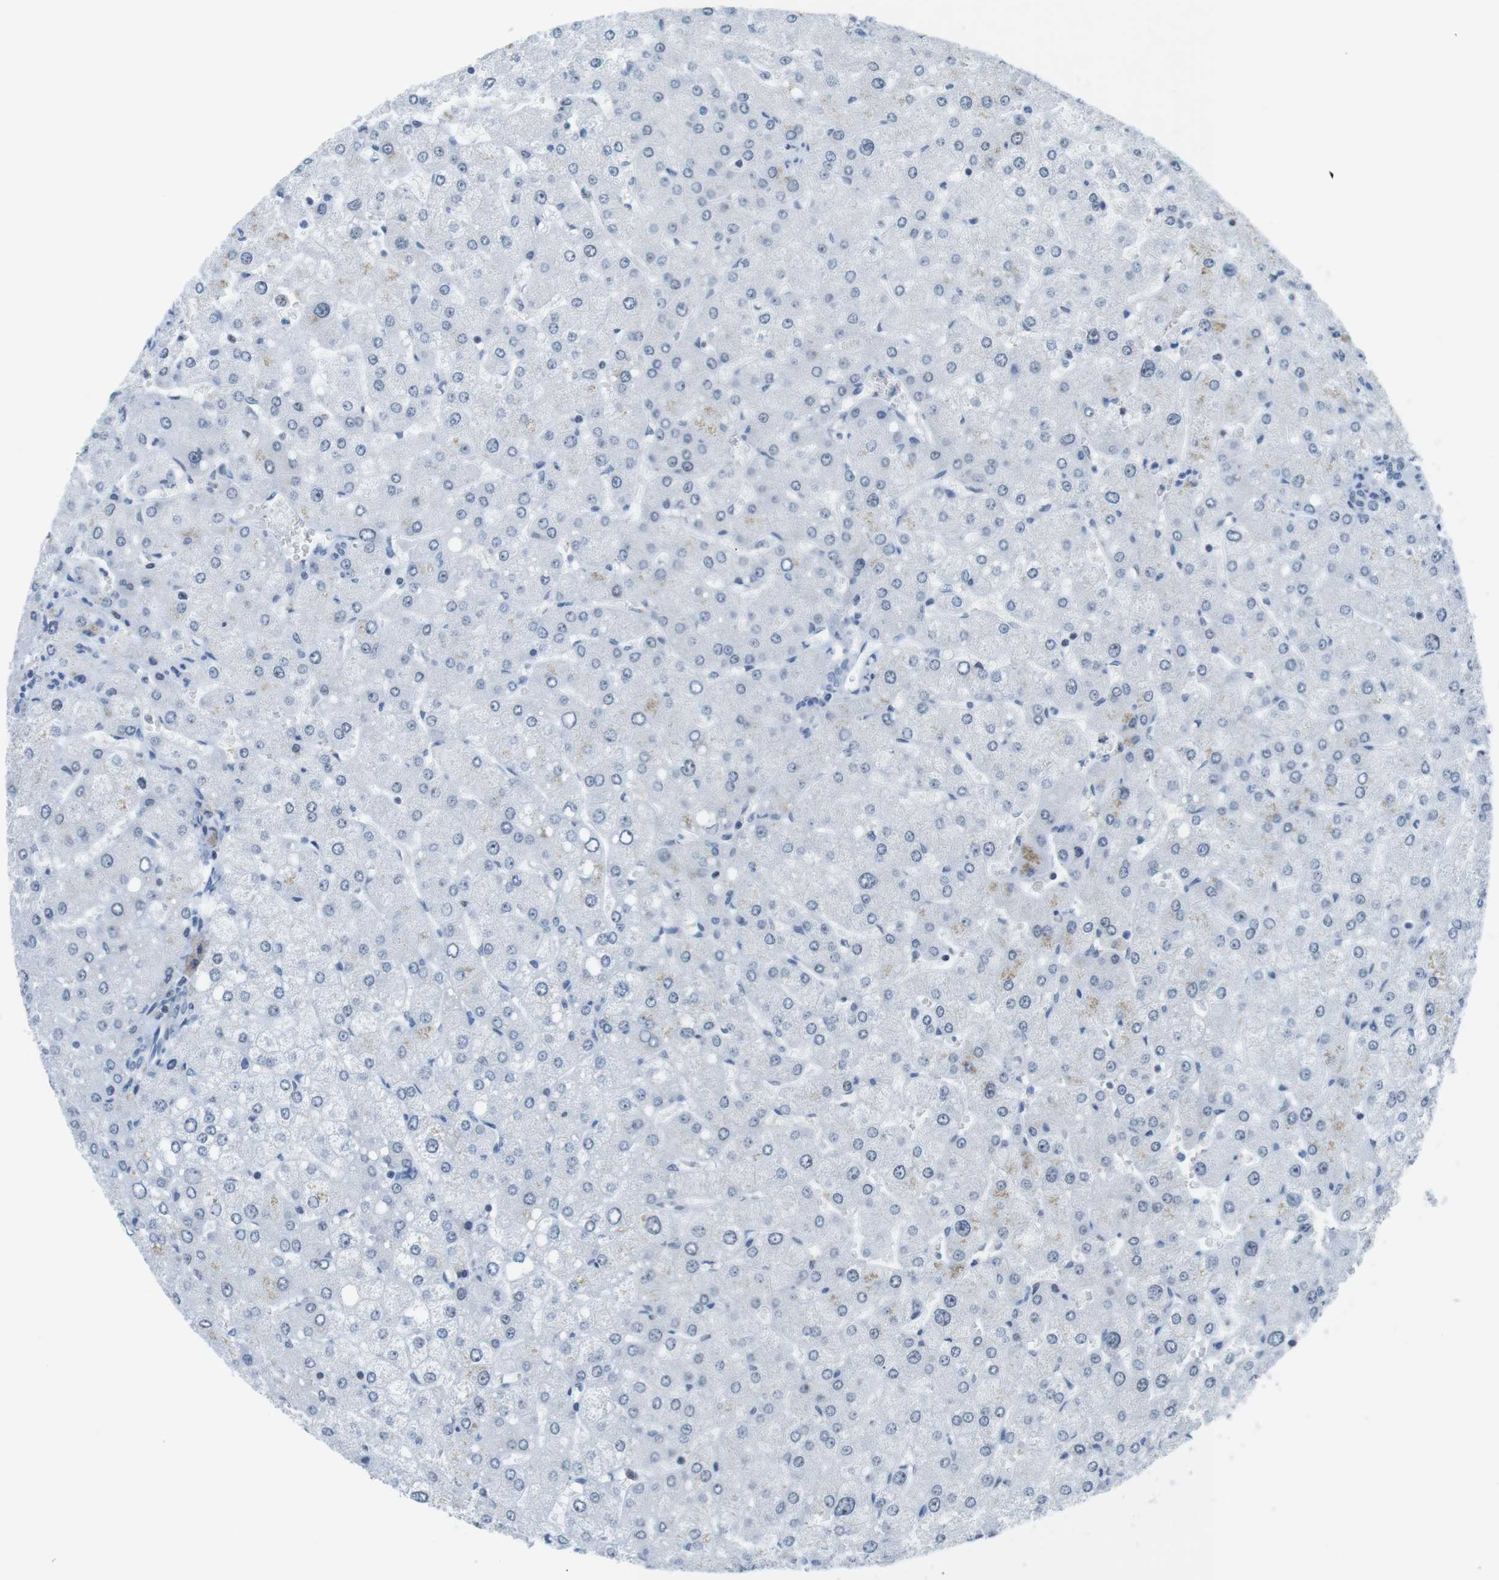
{"staining": {"intensity": "negative", "quantity": "none", "location": "none"}, "tissue": "liver", "cell_type": "Cholangiocytes", "image_type": "normal", "snomed": [{"axis": "morphology", "description": "Normal tissue, NOS"}, {"axis": "topography", "description": "Liver"}], "caption": "Image shows no protein positivity in cholangiocytes of unremarkable liver. (DAB (3,3'-diaminobenzidine) immunohistochemistry (IHC) visualized using brightfield microscopy, high magnification).", "gene": "NIFK", "patient": {"sex": "male", "age": 55}}